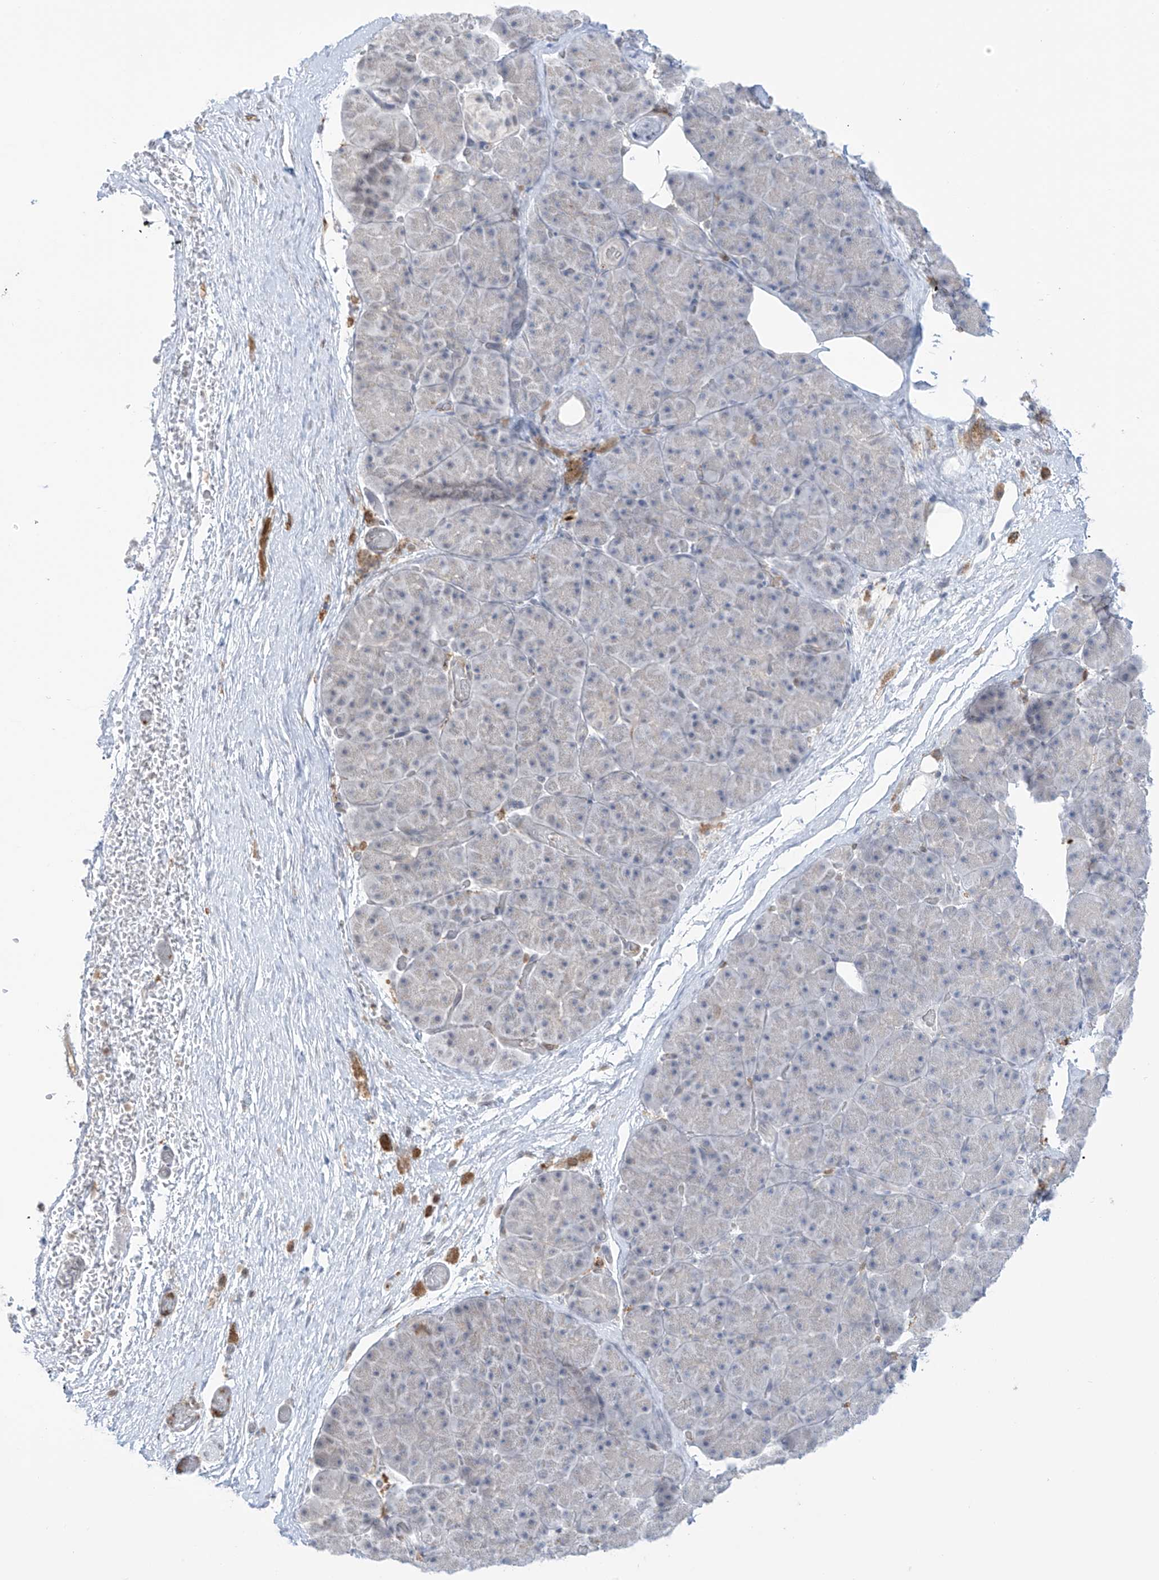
{"staining": {"intensity": "moderate", "quantity": "<25%", "location": "cytoplasmic/membranous"}, "tissue": "pancreatic cancer", "cell_type": "Tumor cells", "image_type": "cancer", "snomed": [{"axis": "morphology", "description": "Normal tissue, NOS"}, {"axis": "morphology", "description": "Adenocarcinoma, NOS"}, {"axis": "topography", "description": "Pancreas"}], "caption": "DAB immunohistochemical staining of pancreatic adenocarcinoma displays moderate cytoplasmic/membranous protein positivity in about <25% of tumor cells. (IHC, brightfield microscopy, high magnification).", "gene": "TBXAS1", "patient": {"sex": "female", "age": 68}}